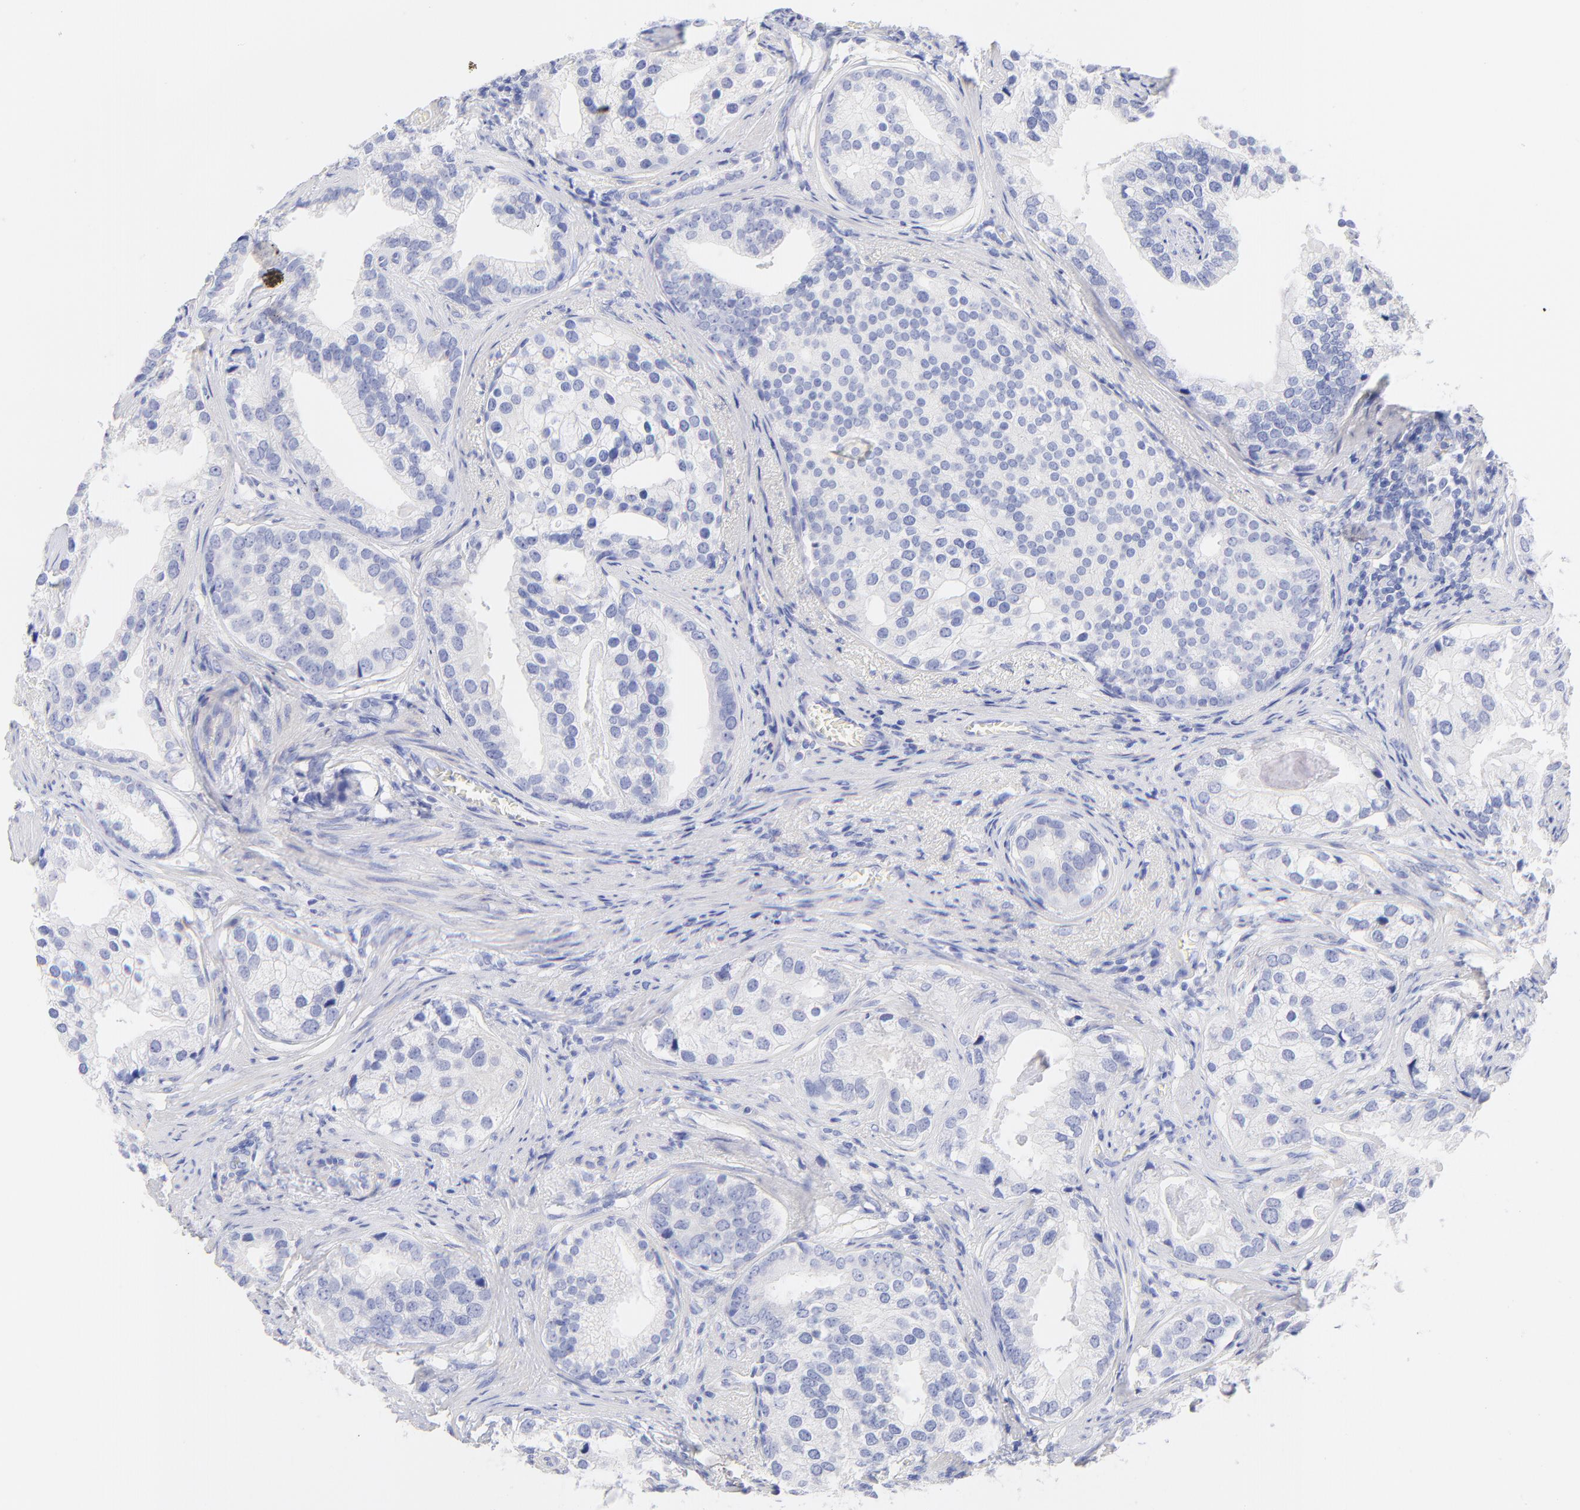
{"staining": {"intensity": "negative", "quantity": "none", "location": "none"}, "tissue": "prostate cancer", "cell_type": "Tumor cells", "image_type": "cancer", "snomed": [{"axis": "morphology", "description": "Adenocarcinoma, Low grade"}, {"axis": "topography", "description": "Prostate"}], "caption": "Tumor cells are negative for protein expression in human prostate cancer.", "gene": "C1QTNF6", "patient": {"sex": "male", "age": 71}}